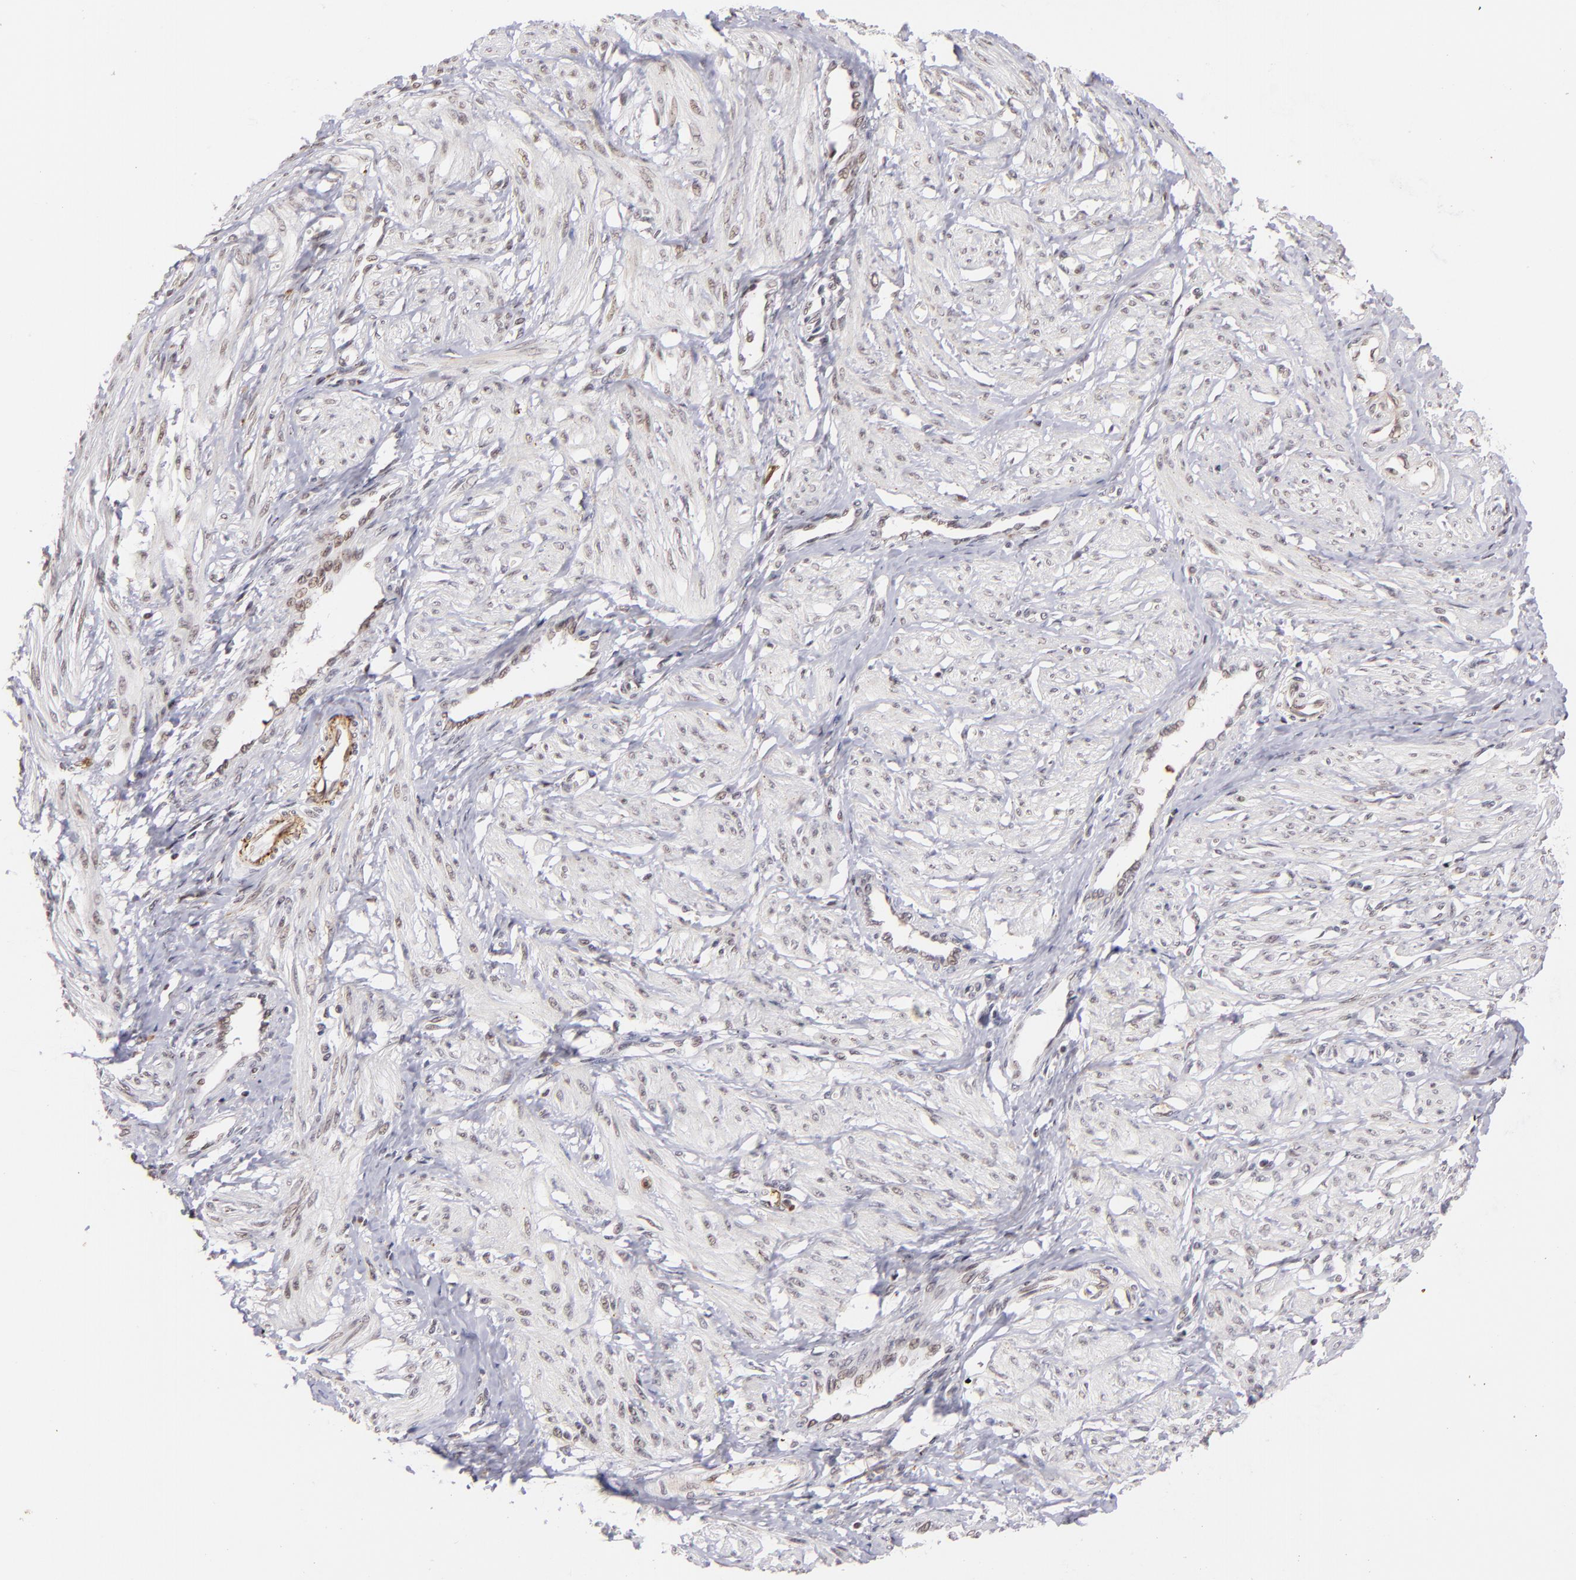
{"staining": {"intensity": "negative", "quantity": "none", "location": "none"}, "tissue": "smooth muscle", "cell_type": "Smooth muscle cells", "image_type": "normal", "snomed": [{"axis": "morphology", "description": "Normal tissue, NOS"}, {"axis": "topography", "description": "Smooth muscle"}, {"axis": "topography", "description": "Uterus"}], "caption": "Immunohistochemistry photomicrograph of unremarkable human smooth muscle stained for a protein (brown), which displays no positivity in smooth muscle cells.", "gene": "RXRG", "patient": {"sex": "female", "age": 39}}